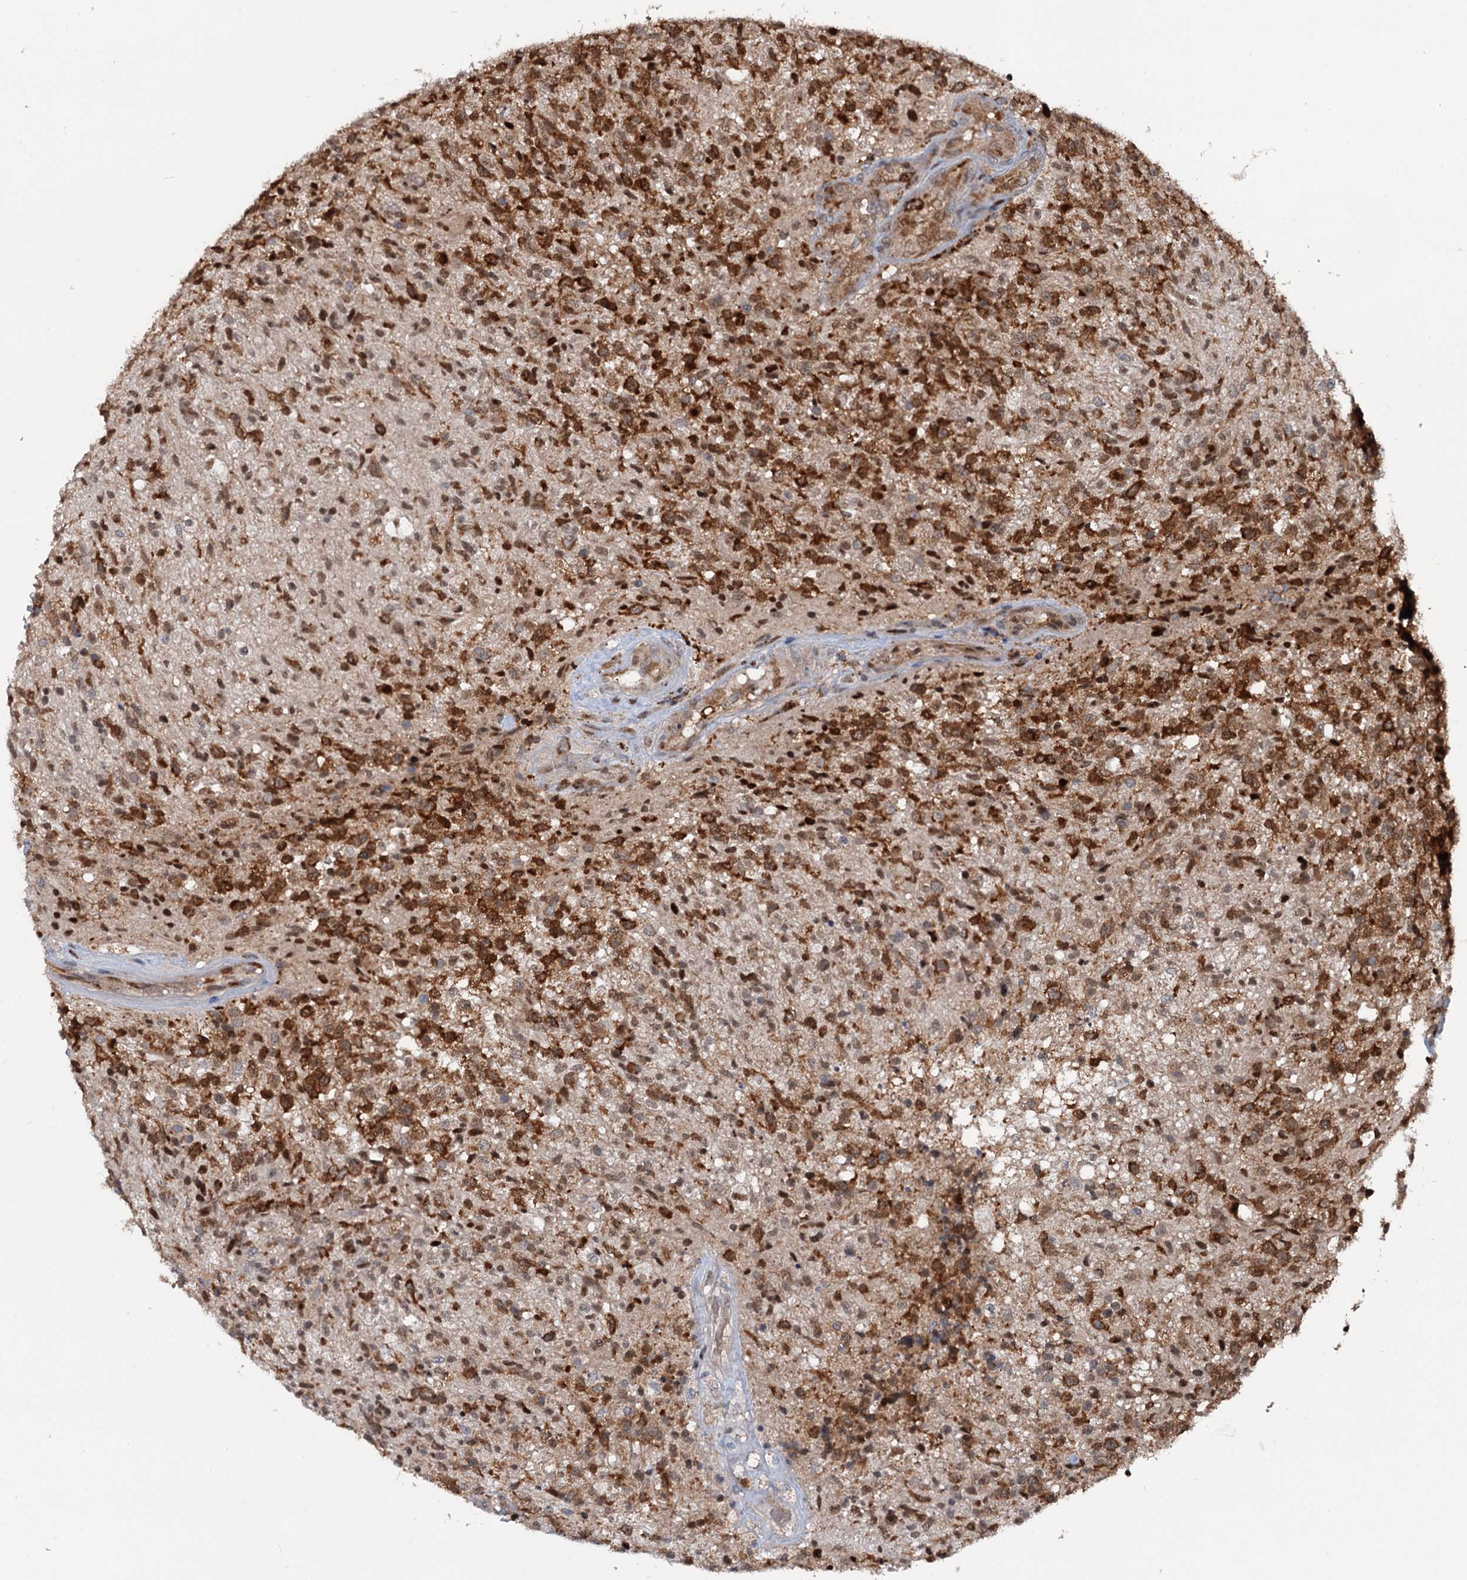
{"staining": {"intensity": "strong", "quantity": ">75%", "location": "cytoplasmic/membranous,nuclear"}, "tissue": "glioma", "cell_type": "Tumor cells", "image_type": "cancer", "snomed": [{"axis": "morphology", "description": "Glioma, malignant, High grade"}, {"axis": "topography", "description": "Brain"}], "caption": "Human malignant glioma (high-grade) stained for a protein (brown) shows strong cytoplasmic/membranous and nuclear positive positivity in about >75% of tumor cells.", "gene": "NCAPD2", "patient": {"sex": "male", "age": 56}}